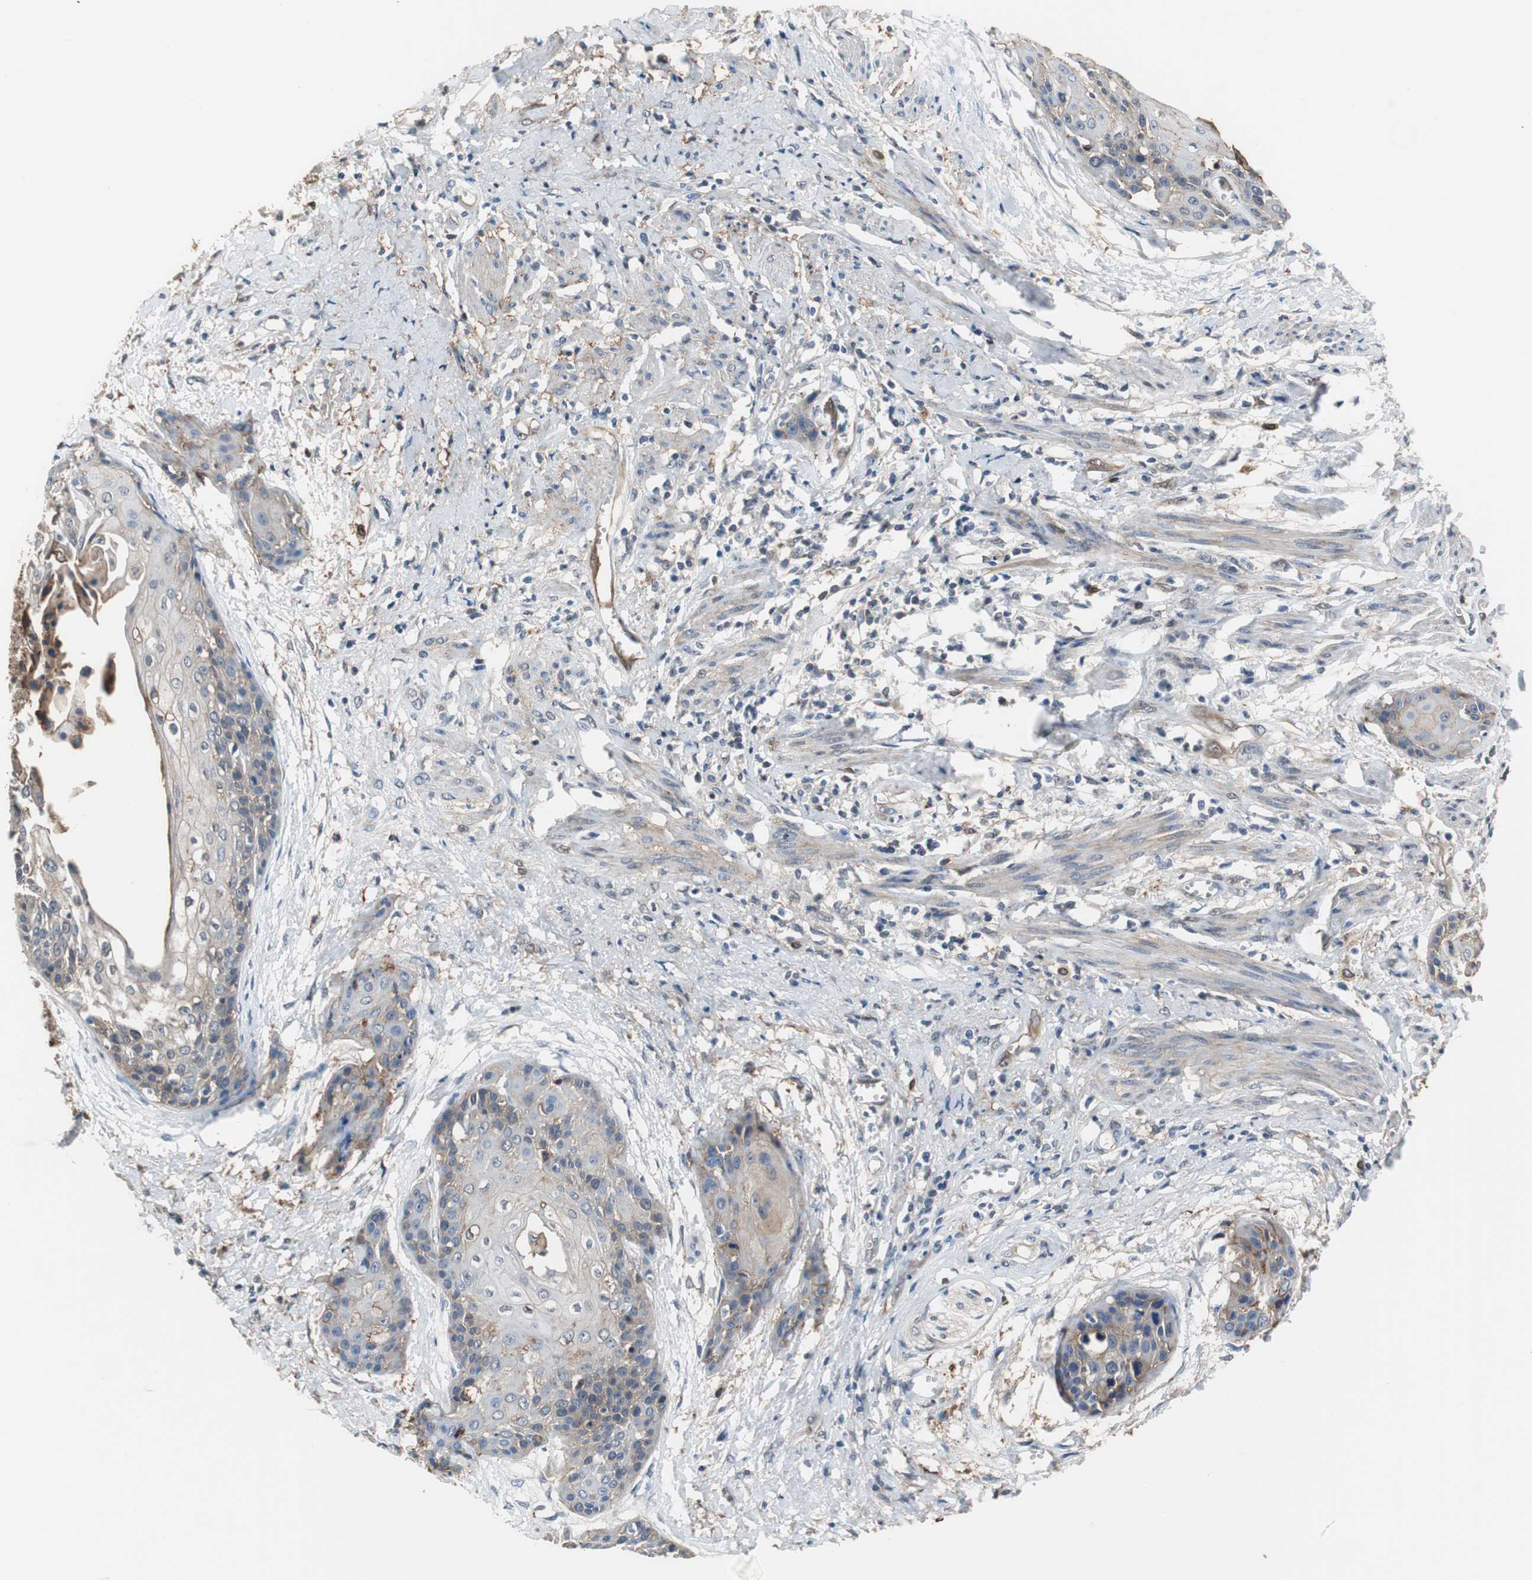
{"staining": {"intensity": "weak", "quantity": "<25%", "location": "cytoplasmic/membranous"}, "tissue": "cervical cancer", "cell_type": "Tumor cells", "image_type": "cancer", "snomed": [{"axis": "morphology", "description": "Squamous cell carcinoma, NOS"}, {"axis": "topography", "description": "Cervix"}], "caption": "The micrograph displays no significant expression in tumor cells of cervical cancer (squamous cell carcinoma).", "gene": "ANXA4", "patient": {"sex": "female", "age": 57}}